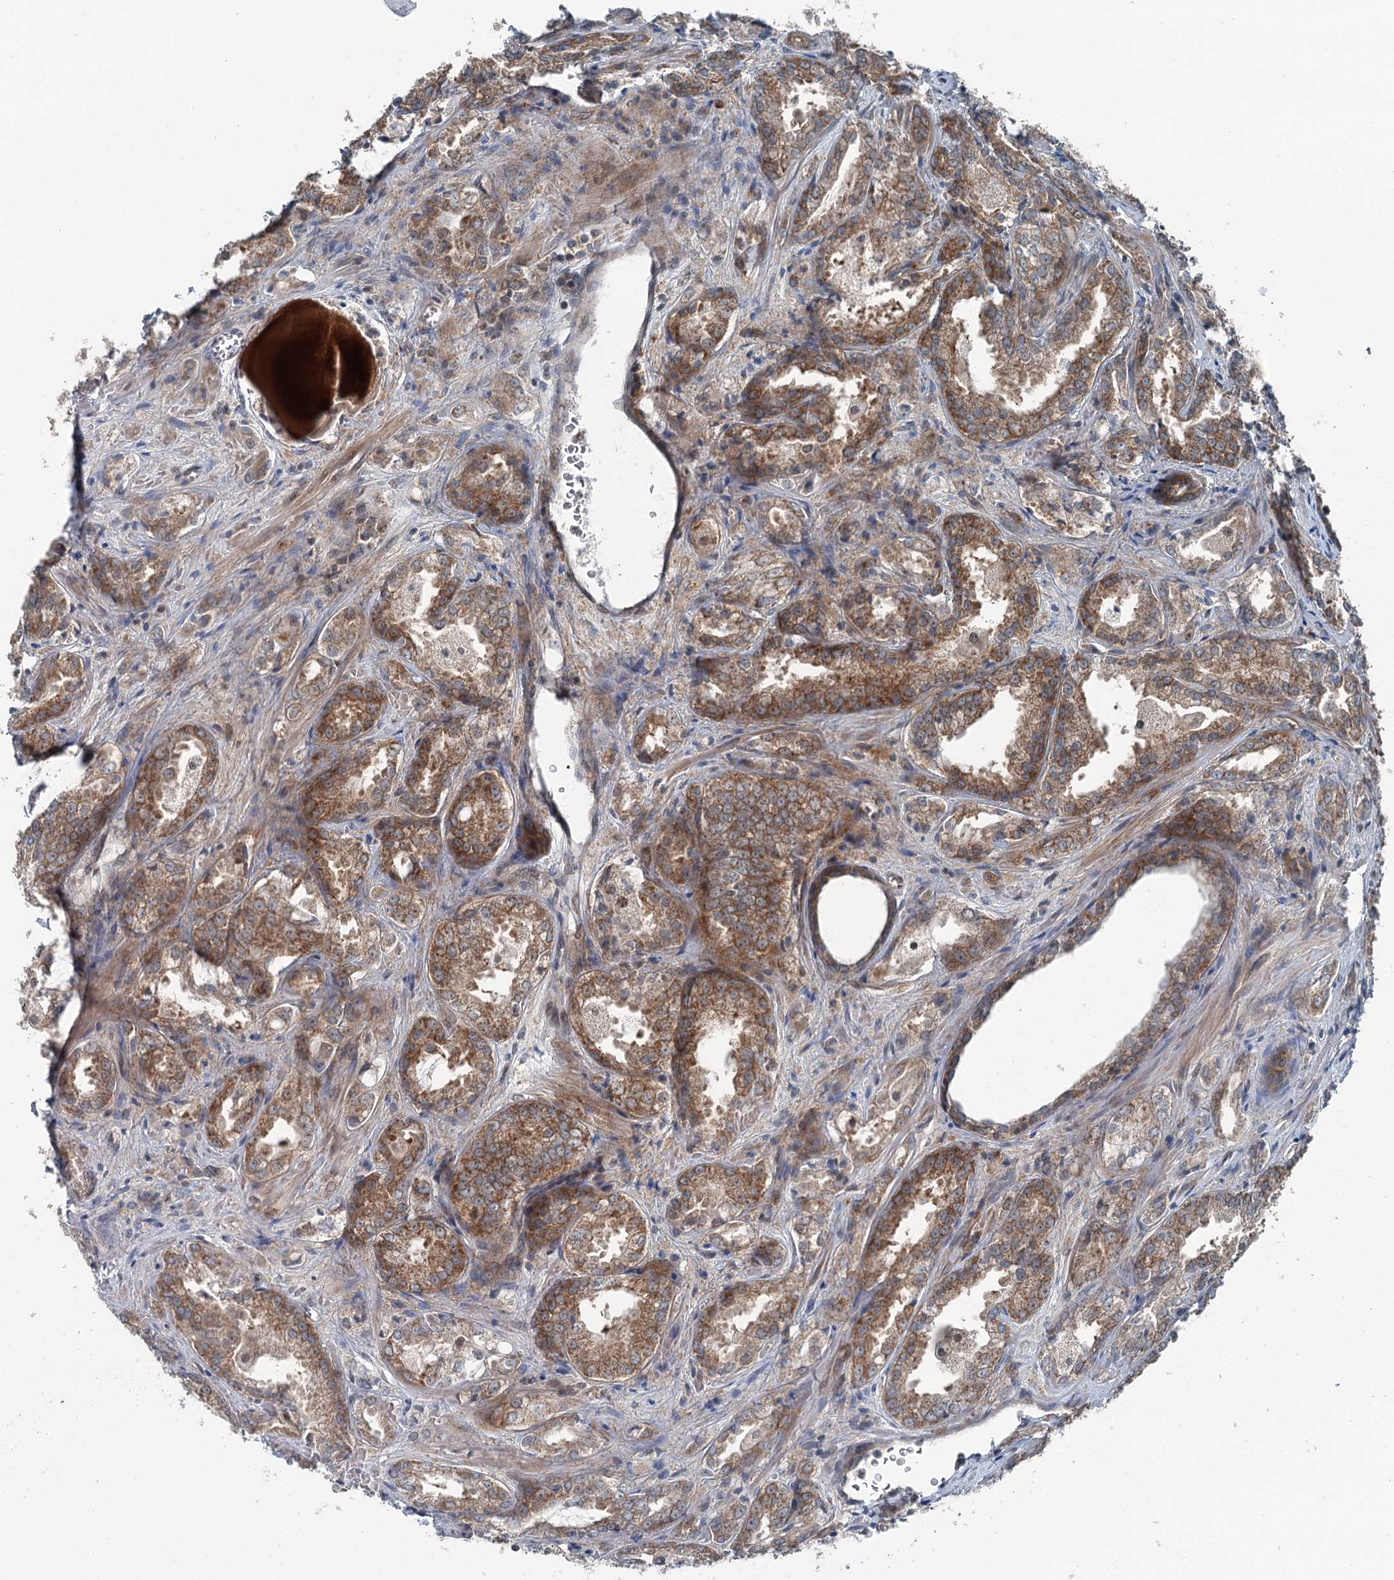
{"staining": {"intensity": "moderate", "quantity": ">75%", "location": "cytoplasmic/membranous"}, "tissue": "prostate cancer", "cell_type": "Tumor cells", "image_type": "cancer", "snomed": [{"axis": "morphology", "description": "Adenocarcinoma, Low grade"}, {"axis": "topography", "description": "Prostate"}], "caption": "Tumor cells show medium levels of moderate cytoplasmic/membranous expression in approximately >75% of cells in prostate low-grade adenocarcinoma.", "gene": "WAPL", "patient": {"sex": "male", "age": 47}}